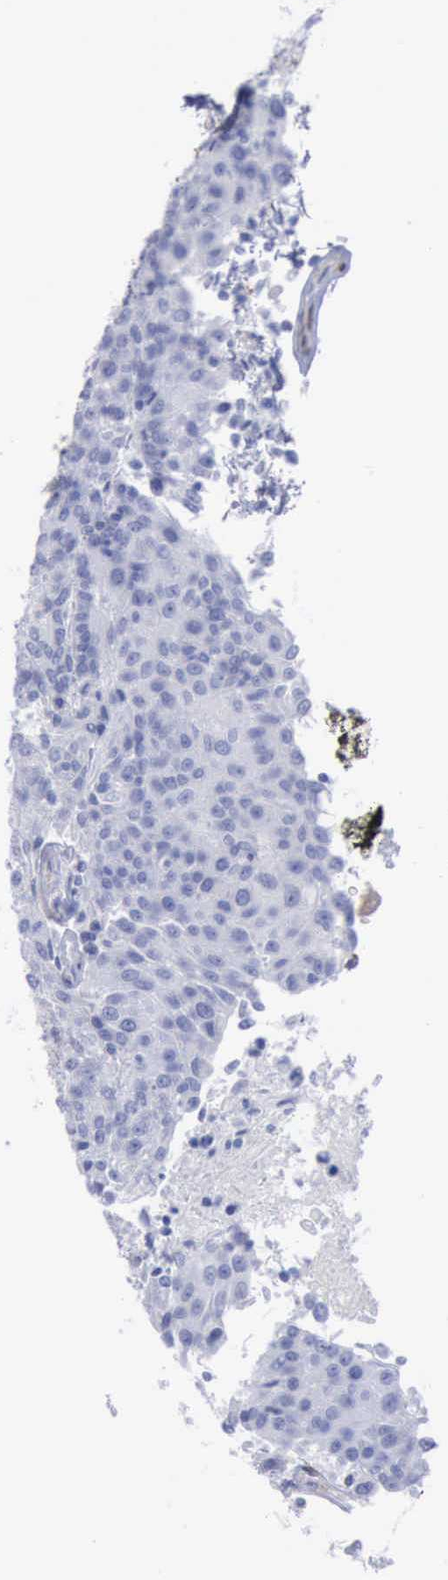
{"staining": {"intensity": "negative", "quantity": "none", "location": "none"}, "tissue": "urothelial cancer", "cell_type": "Tumor cells", "image_type": "cancer", "snomed": [{"axis": "morphology", "description": "Urothelial carcinoma, High grade"}, {"axis": "topography", "description": "Urinary bladder"}], "caption": "Tumor cells are negative for brown protein staining in urothelial cancer. (Brightfield microscopy of DAB (3,3'-diaminobenzidine) immunohistochemistry (IHC) at high magnification).", "gene": "FHL1", "patient": {"sex": "female", "age": 85}}